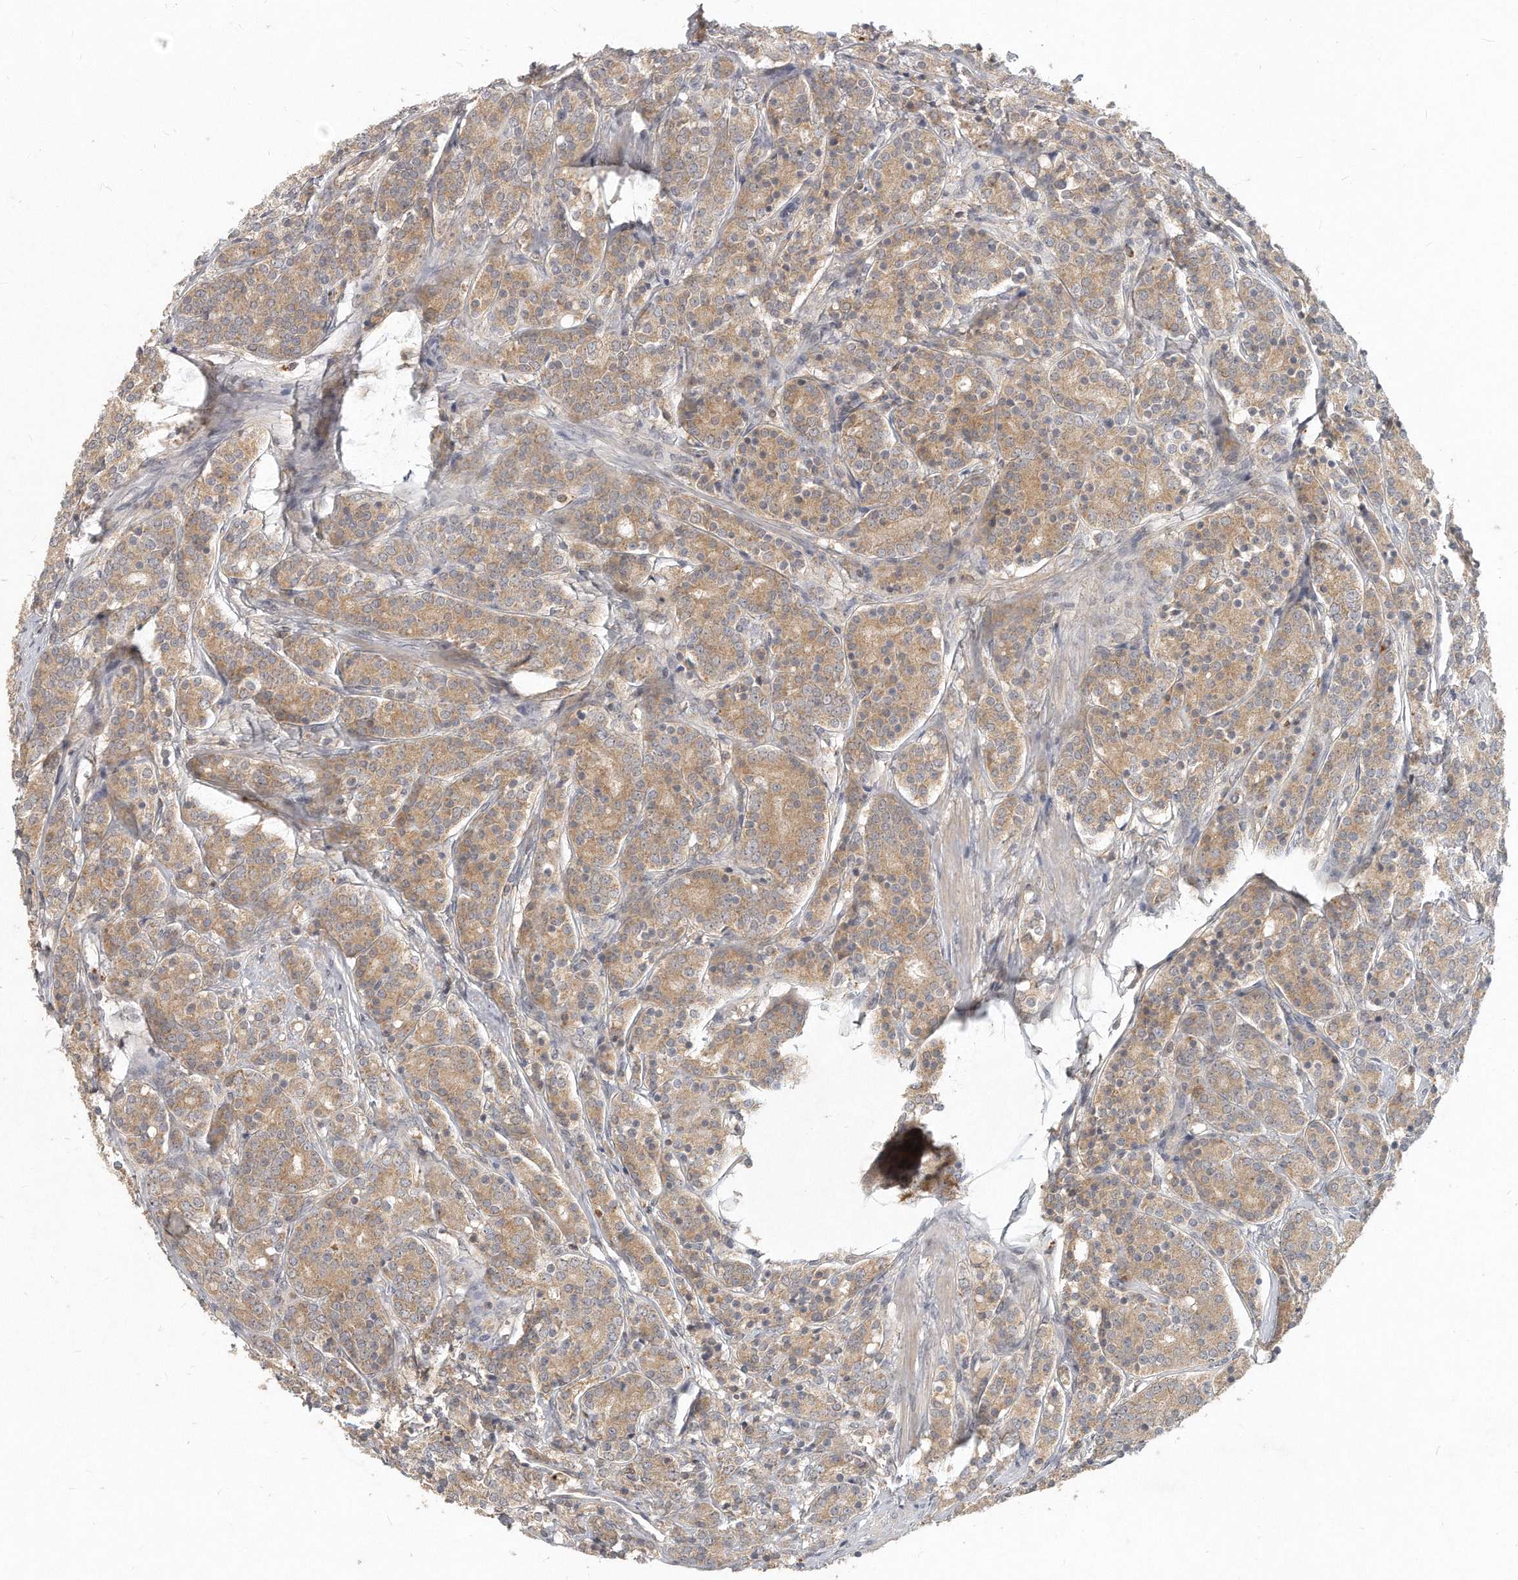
{"staining": {"intensity": "moderate", "quantity": ">75%", "location": "cytoplasmic/membranous"}, "tissue": "prostate cancer", "cell_type": "Tumor cells", "image_type": "cancer", "snomed": [{"axis": "morphology", "description": "Adenocarcinoma, High grade"}, {"axis": "topography", "description": "Prostate"}], "caption": "Immunohistochemical staining of adenocarcinoma (high-grade) (prostate) exhibits moderate cytoplasmic/membranous protein expression in about >75% of tumor cells.", "gene": "LGALS8", "patient": {"sex": "male", "age": 62}}